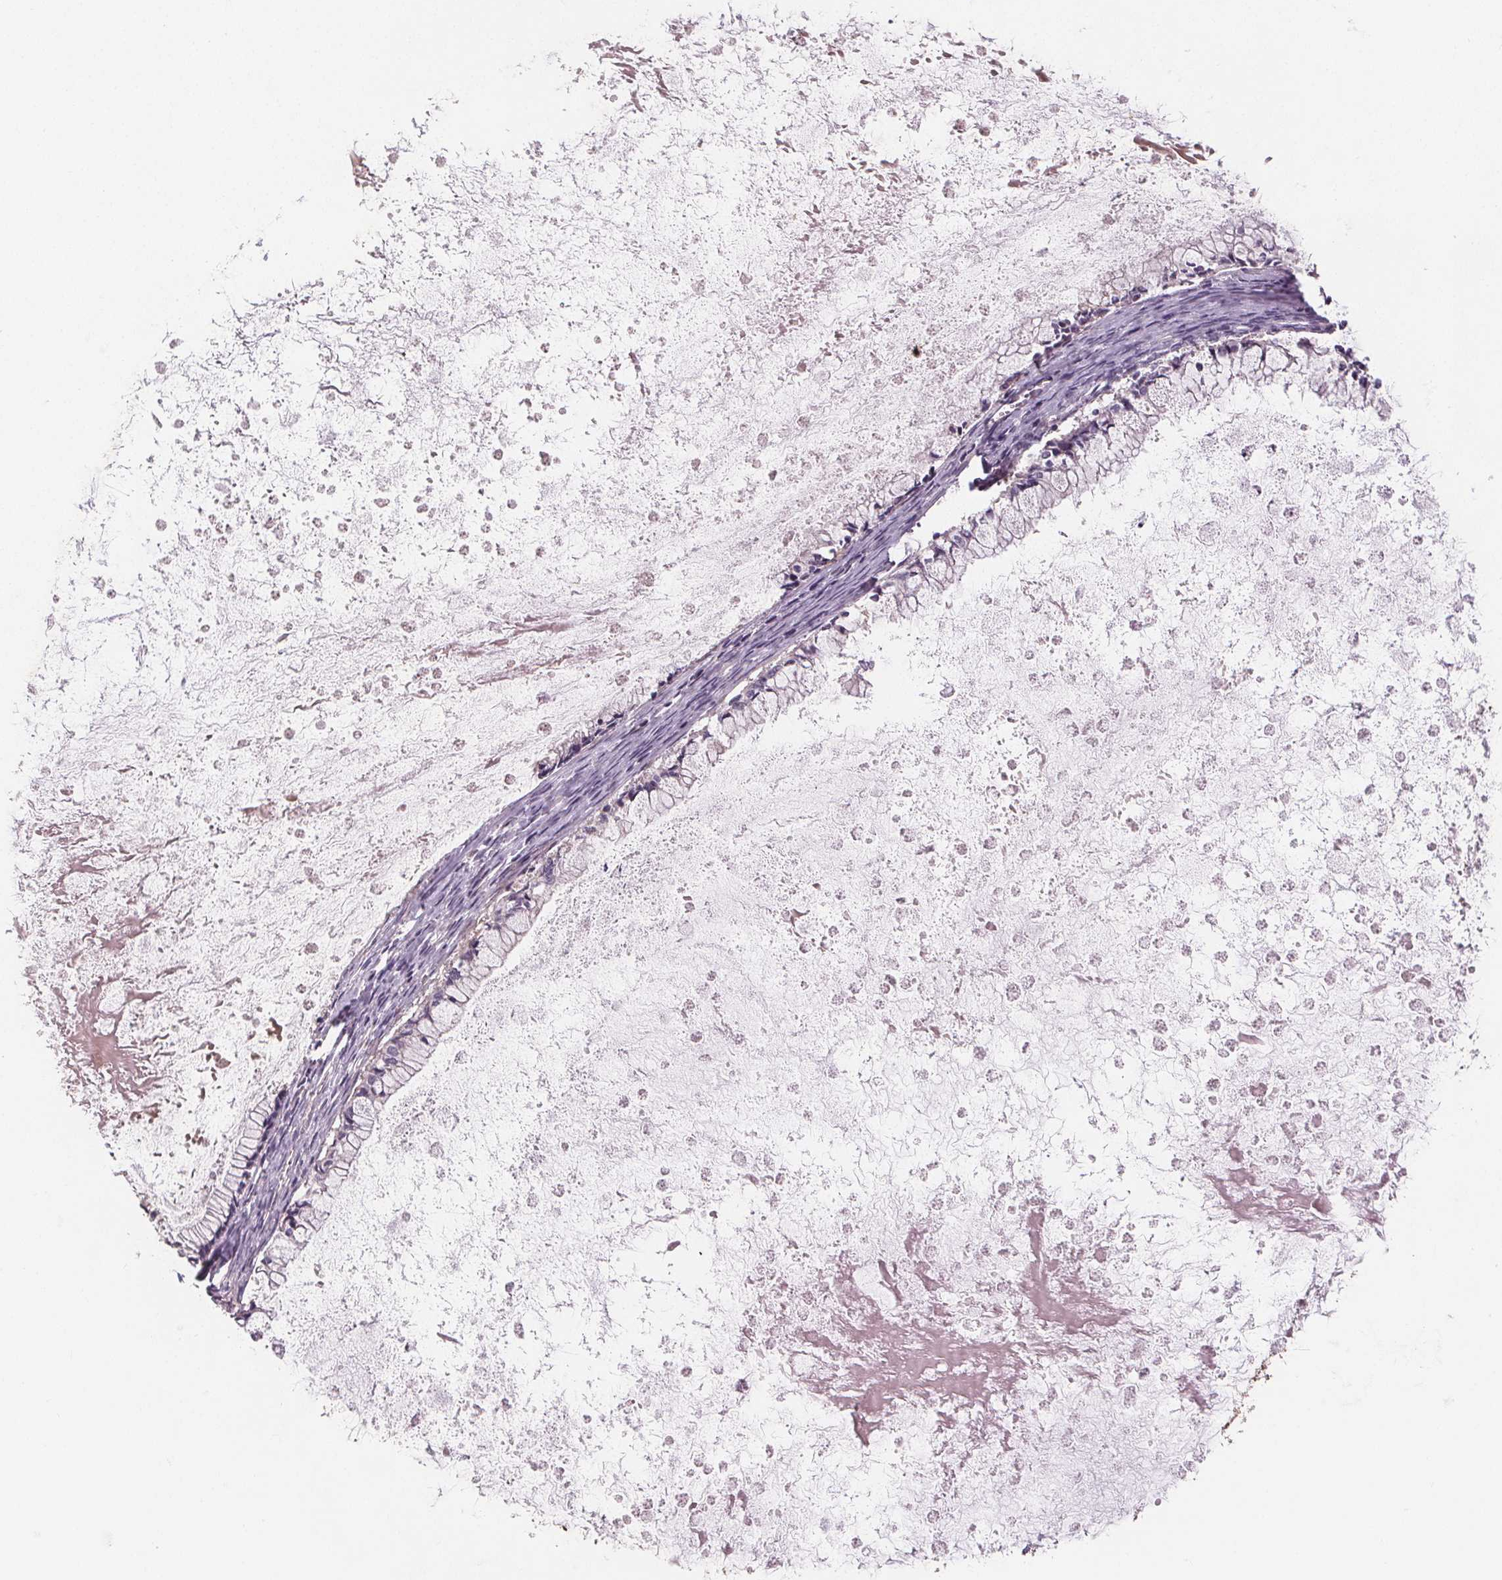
{"staining": {"intensity": "negative", "quantity": "none", "location": "none"}, "tissue": "ovarian cancer", "cell_type": "Tumor cells", "image_type": "cancer", "snomed": [{"axis": "morphology", "description": "Cystadenocarcinoma, mucinous, NOS"}, {"axis": "topography", "description": "Ovary"}], "caption": "This is an immunohistochemistry (IHC) photomicrograph of ovarian mucinous cystadenocarcinoma. There is no positivity in tumor cells.", "gene": "TMEM80", "patient": {"sex": "female", "age": 67}}